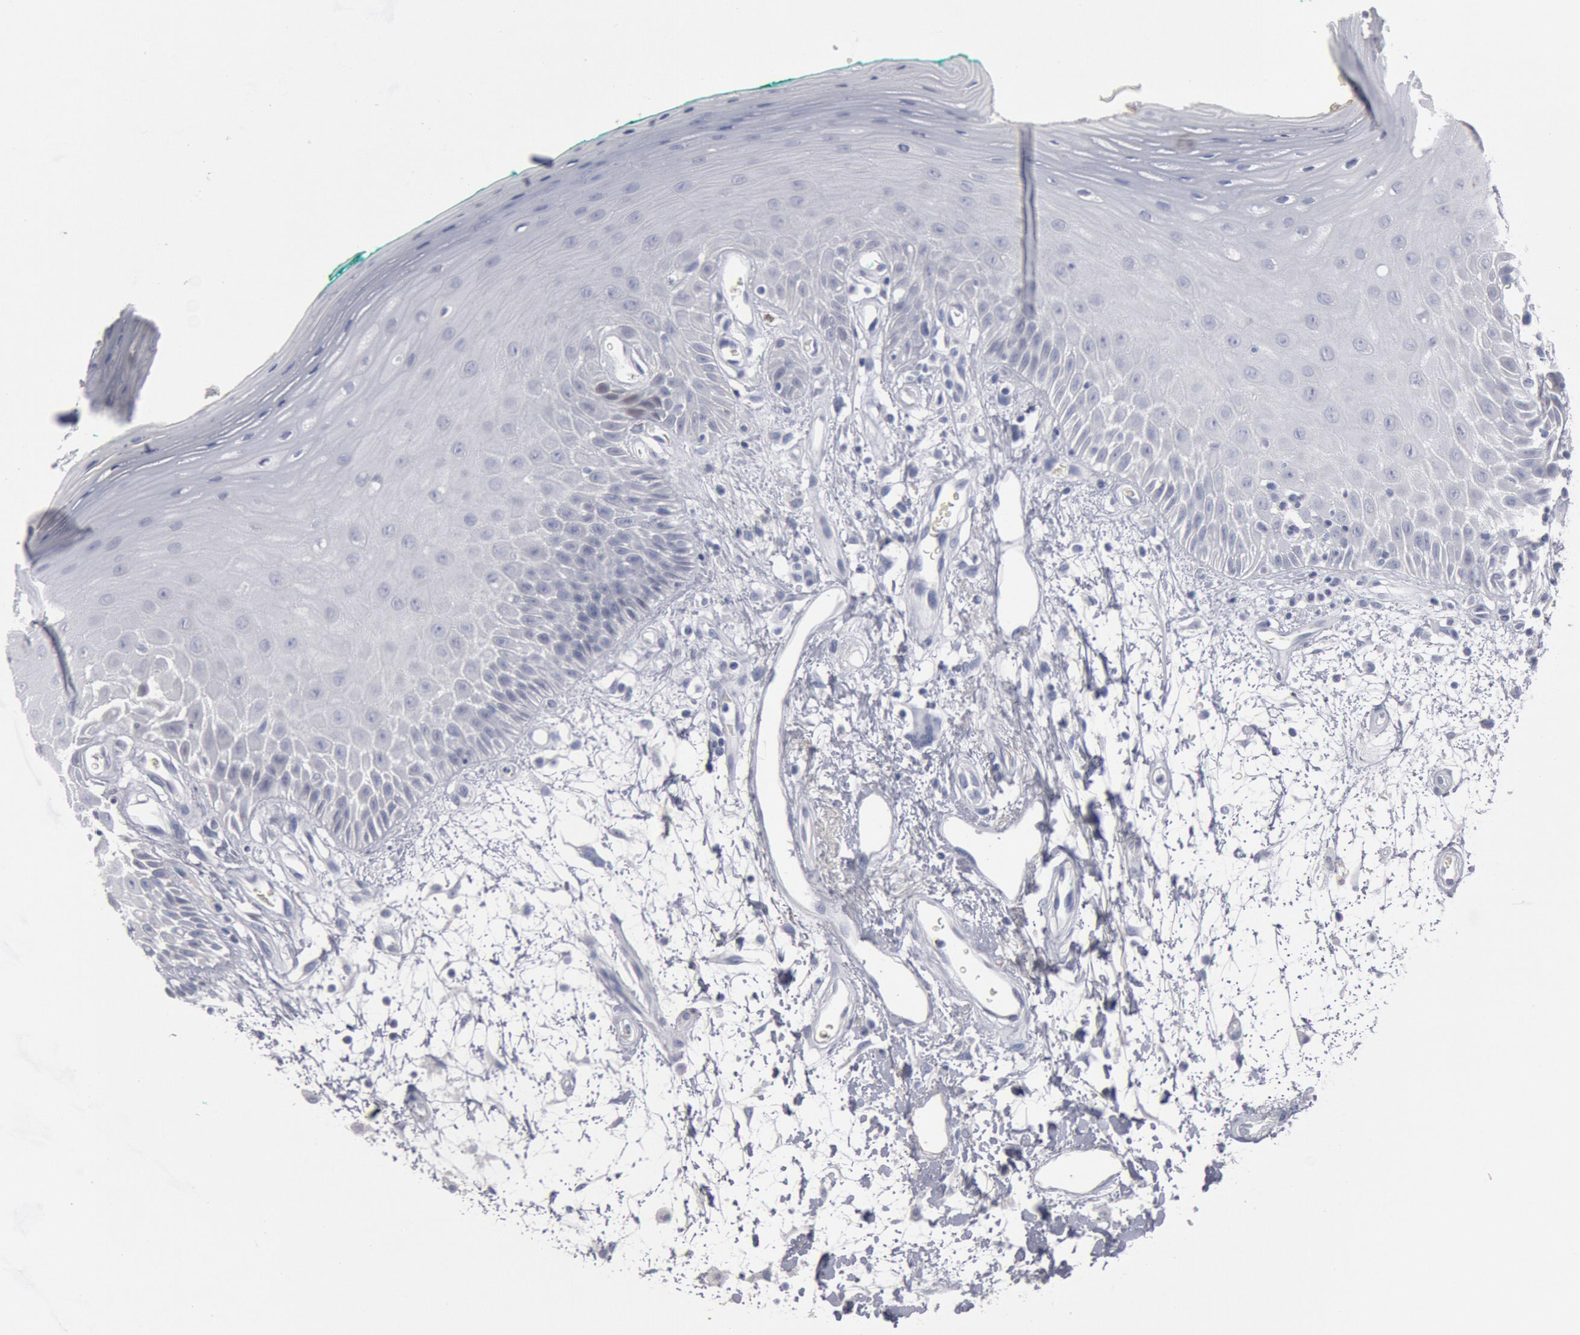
{"staining": {"intensity": "weak", "quantity": "<25%", "location": "nuclear"}, "tissue": "oral mucosa", "cell_type": "Squamous epithelial cells", "image_type": "normal", "snomed": [{"axis": "morphology", "description": "Normal tissue, NOS"}, {"axis": "morphology", "description": "Squamous cell carcinoma, NOS"}, {"axis": "topography", "description": "Skeletal muscle"}, {"axis": "topography", "description": "Oral tissue"}, {"axis": "topography", "description": "Head-Neck"}], "caption": "DAB (3,3'-diaminobenzidine) immunohistochemical staining of normal human oral mucosa reveals no significant staining in squamous epithelial cells. (DAB IHC with hematoxylin counter stain).", "gene": "FOXA2", "patient": {"sex": "female", "age": 84}}